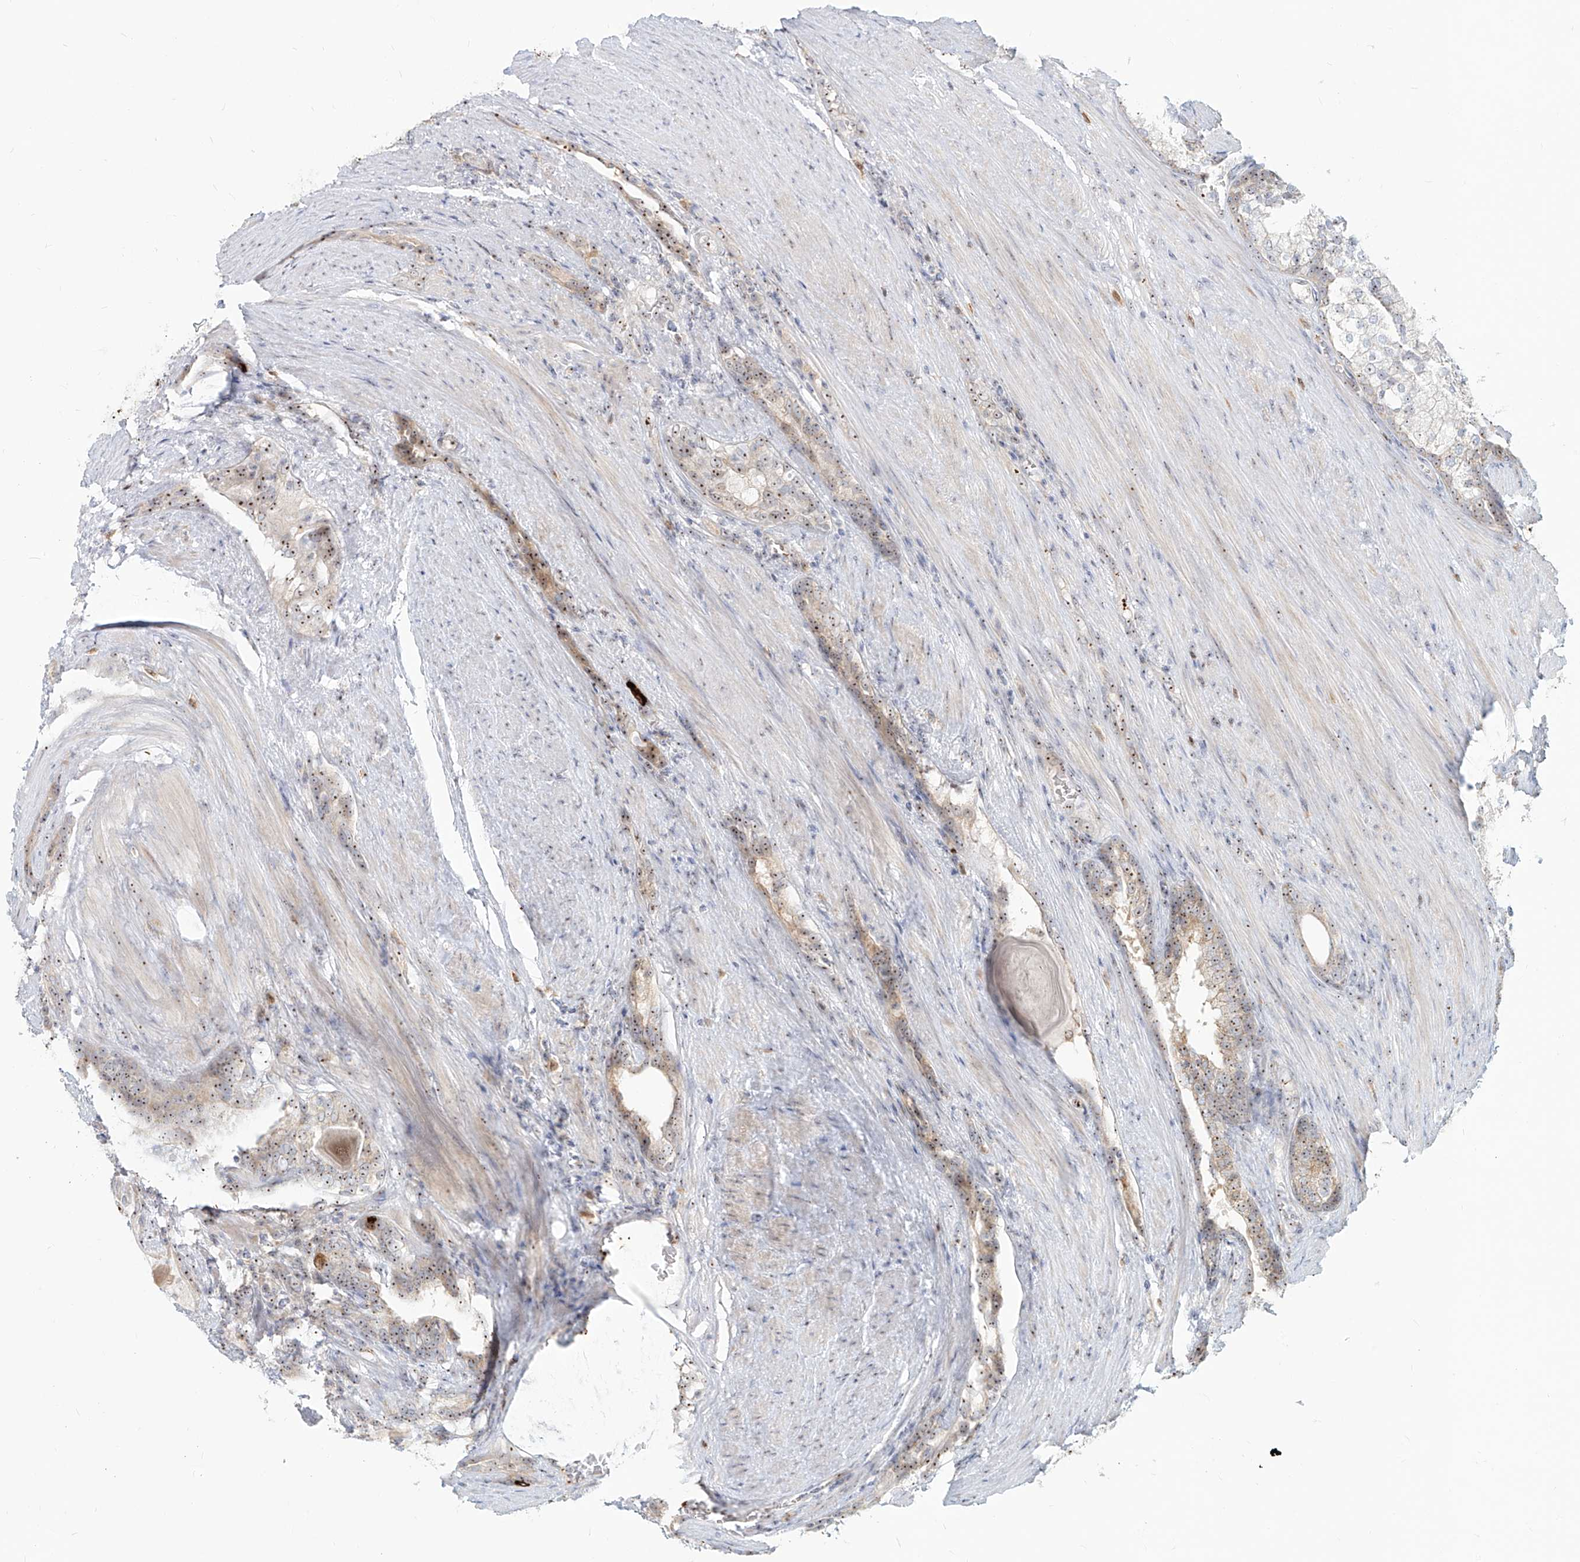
{"staining": {"intensity": "moderate", "quantity": "25%-75%", "location": "nuclear"}, "tissue": "prostate cancer", "cell_type": "Tumor cells", "image_type": "cancer", "snomed": [{"axis": "morphology", "description": "Adenocarcinoma, High grade"}, {"axis": "topography", "description": "Prostate"}], "caption": "An immunohistochemistry (IHC) photomicrograph of tumor tissue is shown. Protein staining in brown highlights moderate nuclear positivity in high-grade adenocarcinoma (prostate) within tumor cells.", "gene": "BYSL", "patient": {"sex": "male", "age": 60}}